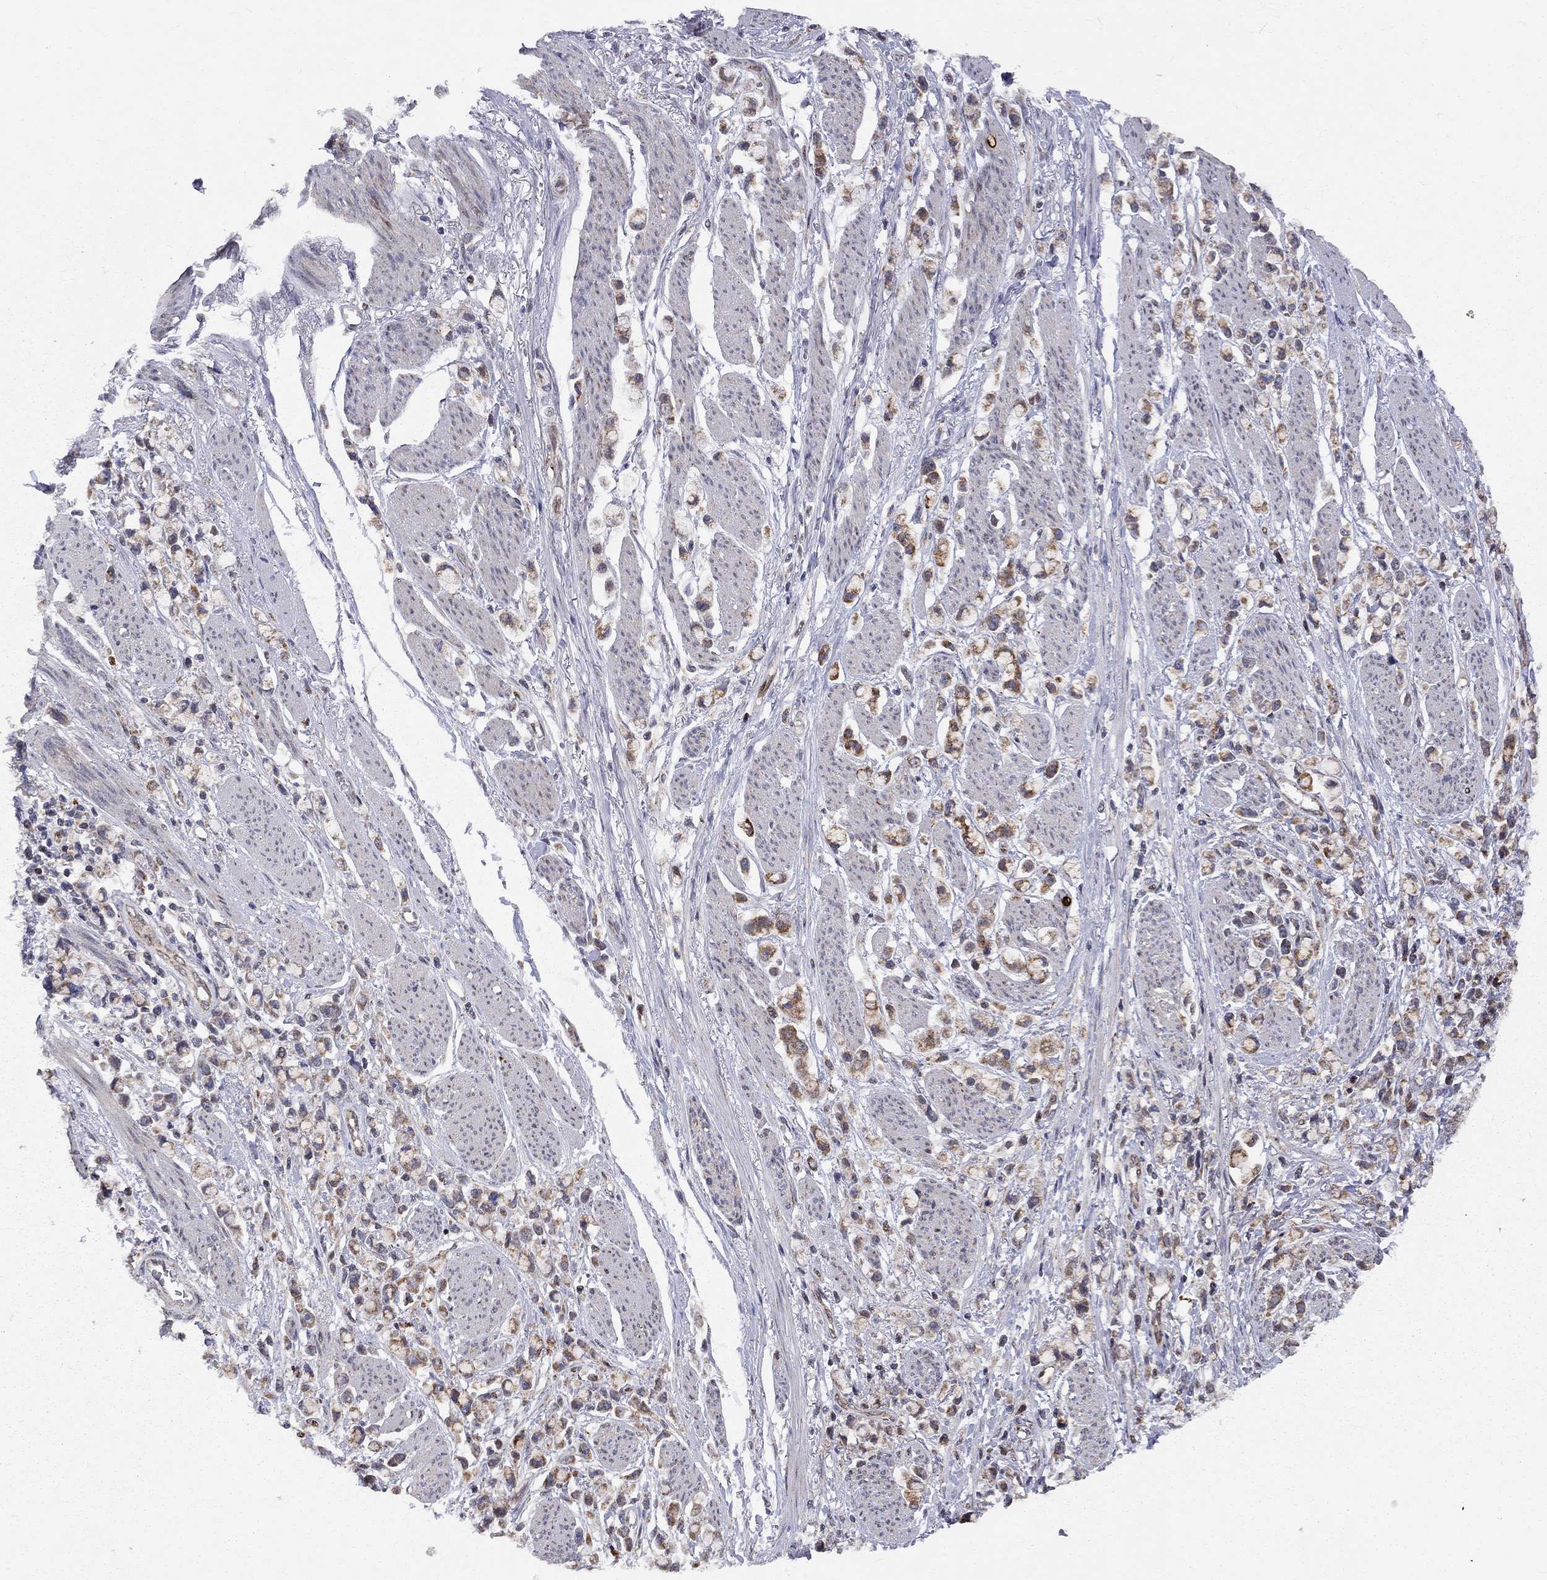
{"staining": {"intensity": "moderate", "quantity": ">75%", "location": "cytoplasmic/membranous"}, "tissue": "stomach cancer", "cell_type": "Tumor cells", "image_type": "cancer", "snomed": [{"axis": "morphology", "description": "Adenocarcinoma, NOS"}, {"axis": "topography", "description": "Stomach"}], "caption": "Stomach cancer stained with DAB IHC reveals medium levels of moderate cytoplasmic/membranous expression in about >75% of tumor cells.", "gene": "ELOB", "patient": {"sex": "female", "age": 81}}